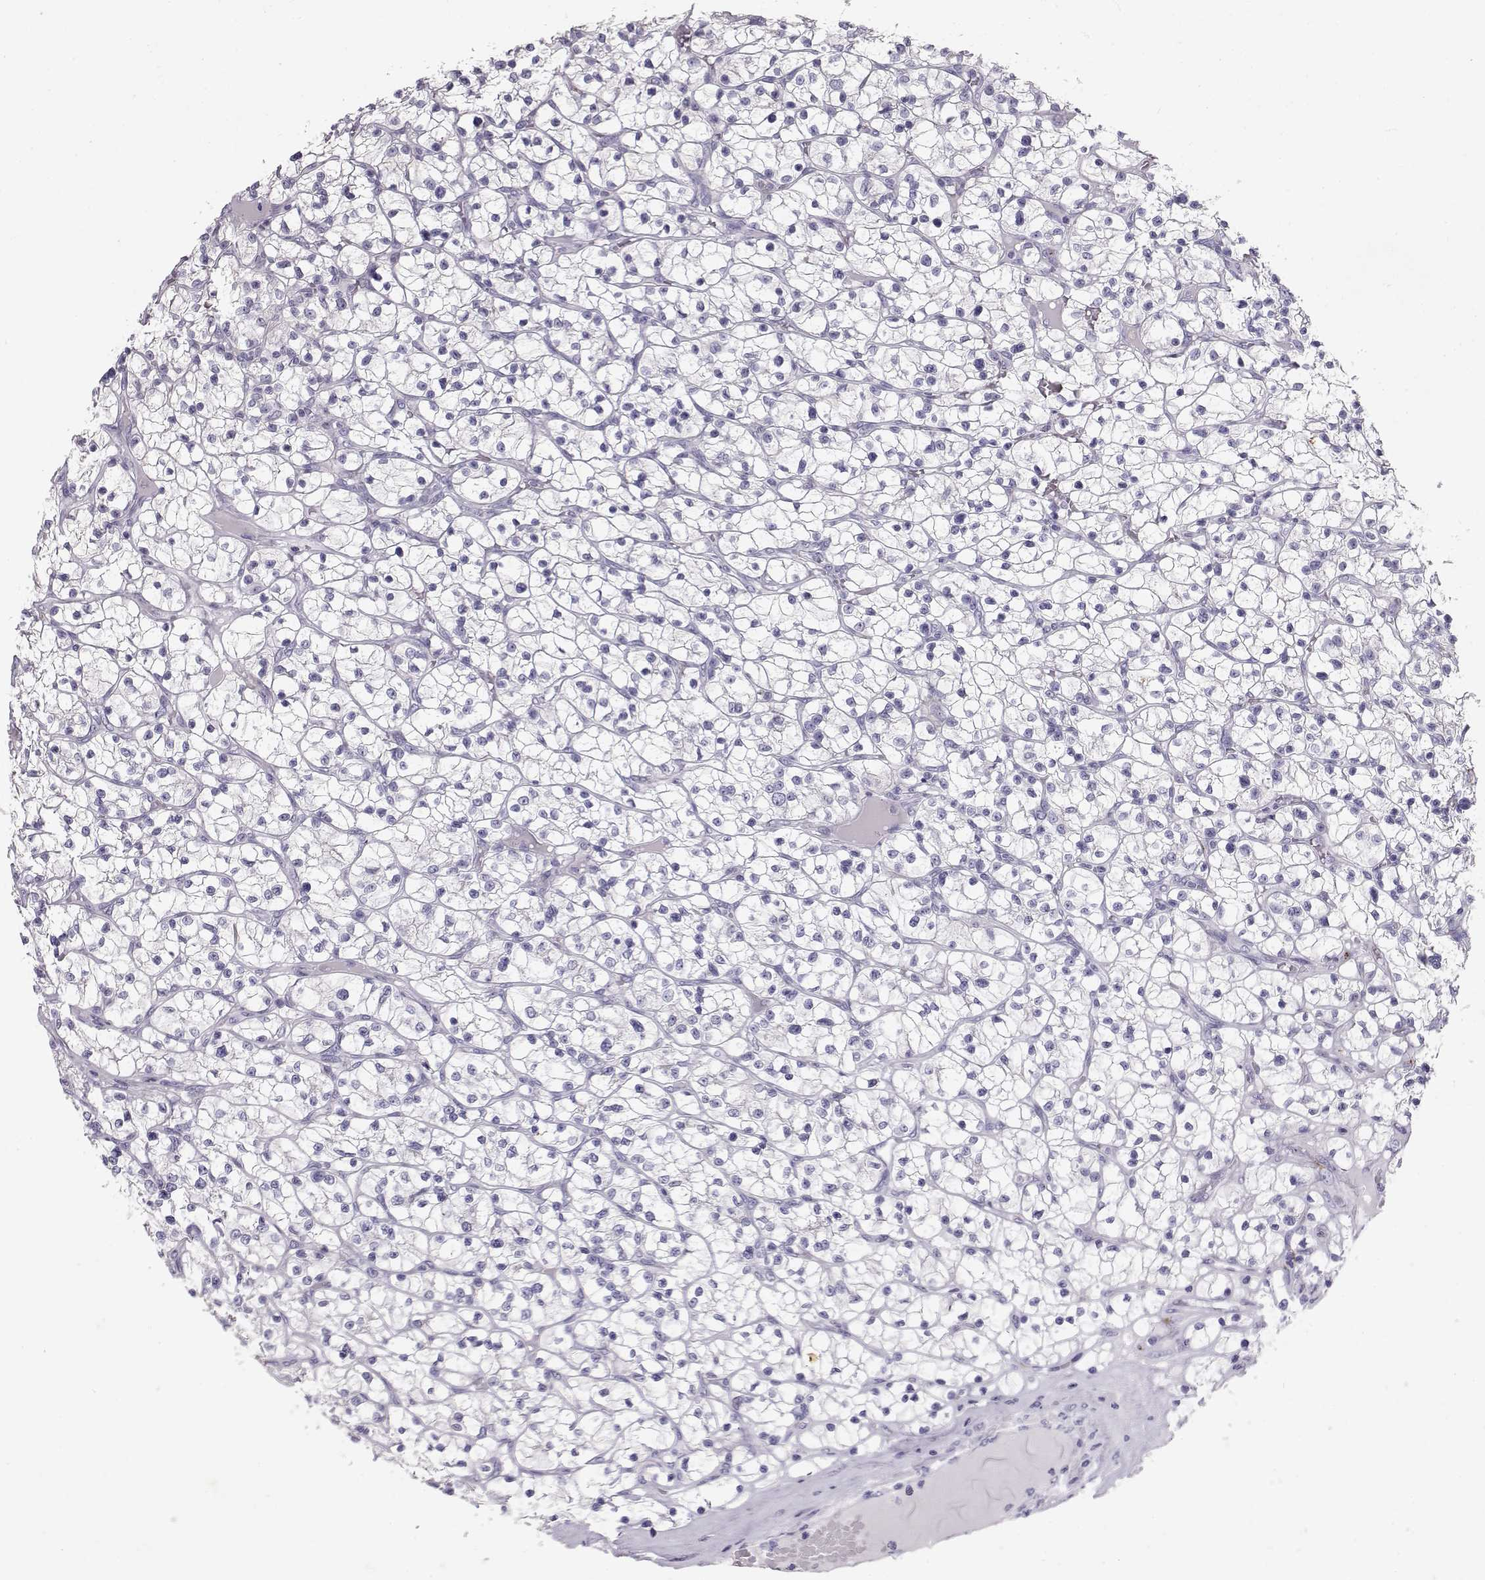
{"staining": {"intensity": "negative", "quantity": "none", "location": "none"}, "tissue": "renal cancer", "cell_type": "Tumor cells", "image_type": "cancer", "snomed": [{"axis": "morphology", "description": "Adenocarcinoma, NOS"}, {"axis": "topography", "description": "Kidney"}], "caption": "An immunohistochemistry histopathology image of adenocarcinoma (renal) is shown. There is no staining in tumor cells of adenocarcinoma (renal).", "gene": "RD3", "patient": {"sex": "female", "age": 64}}